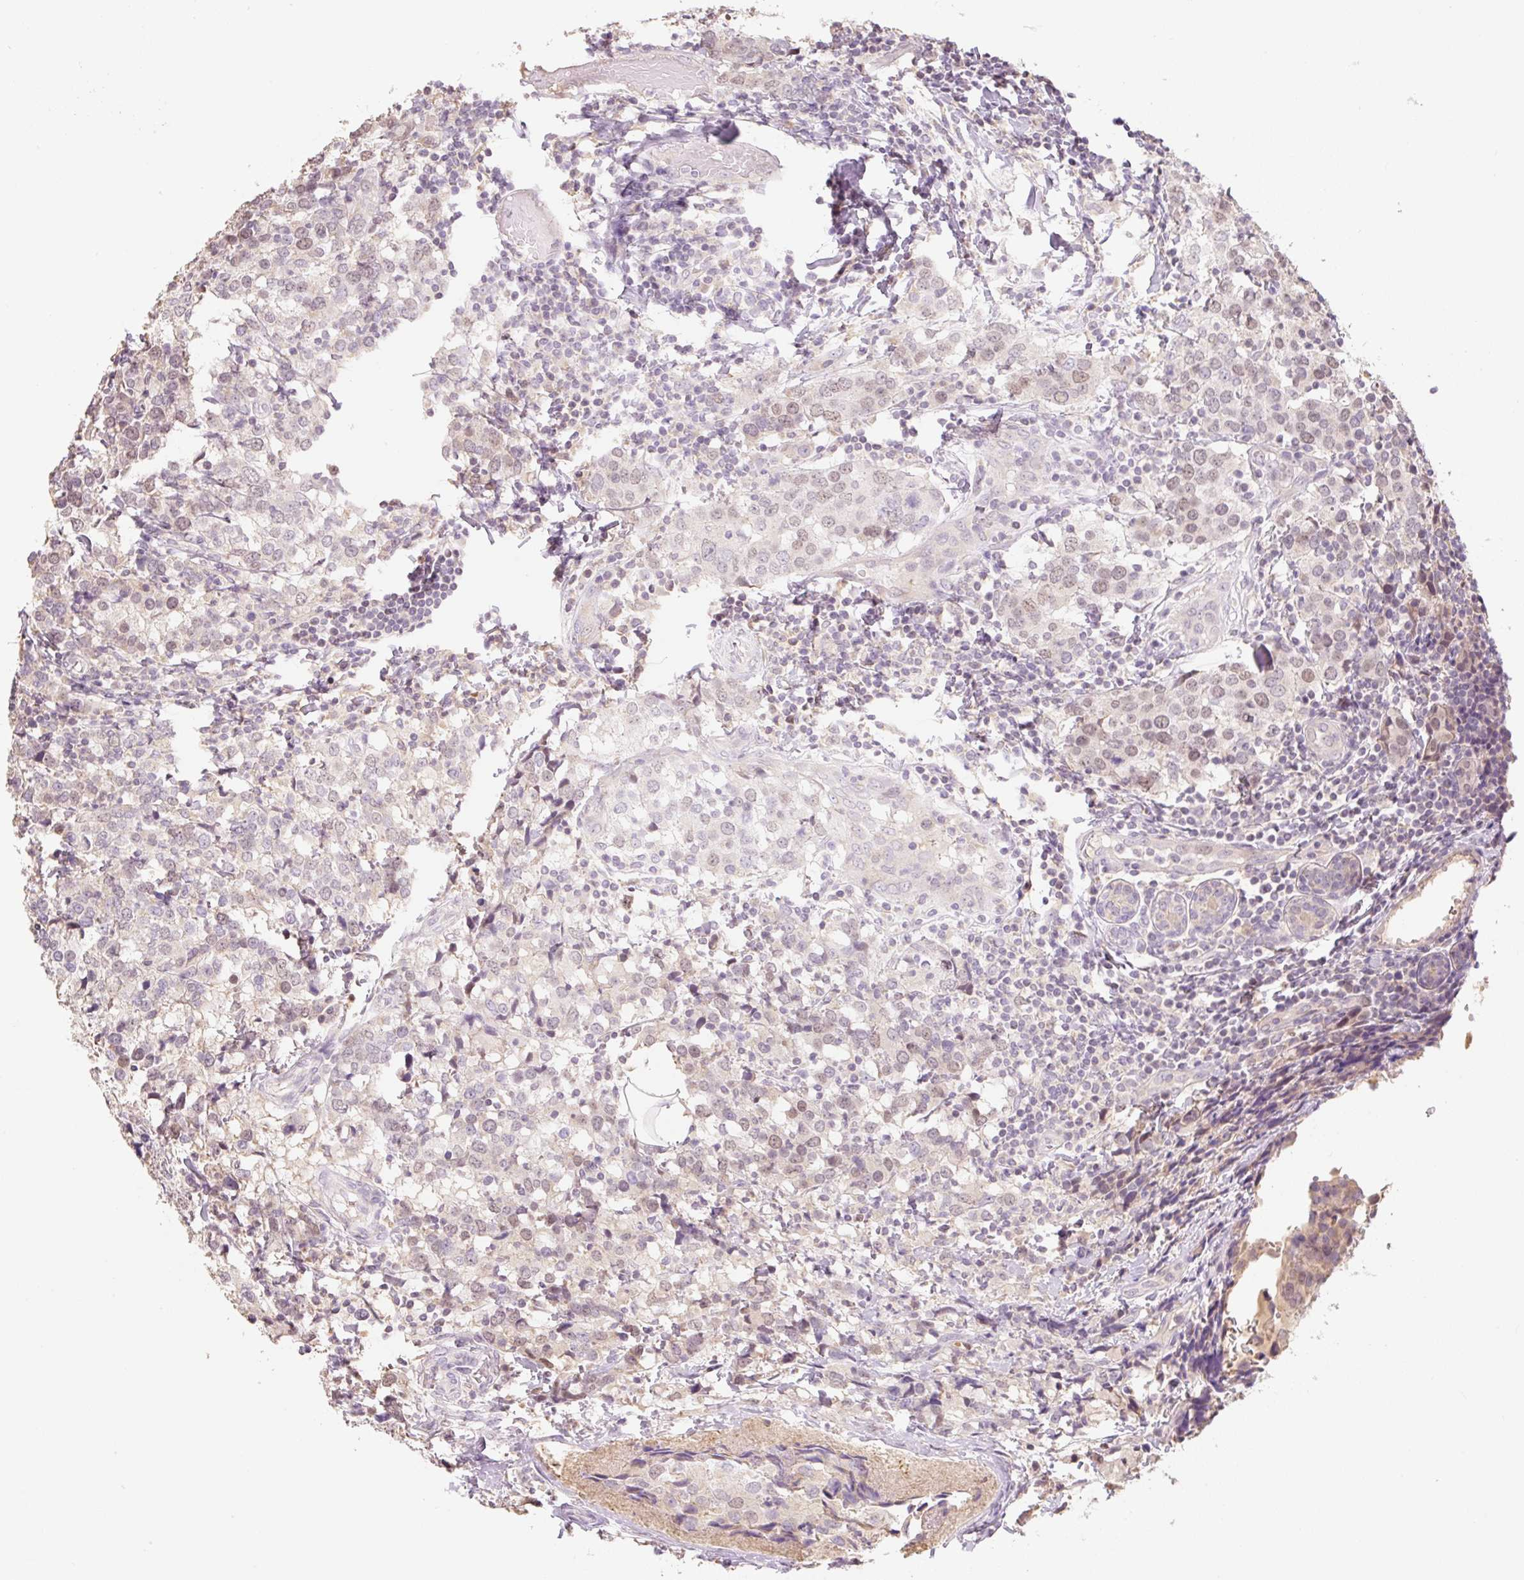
{"staining": {"intensity": "weak", "quantity": "25%-75%", "location": "nuclear"}, "tissue": "breast cancer", "cell_type": "Tumor cells", "image_type": "cancer", "snomed": [{"axis": "morphology", "description": "Lobular carcinoma"}, {"axis": "topography", "description": "Breast"}], "caption": "The photomicrograph demonstrates staining of breast cancer (lobular carcinoma), revealing weak nuclear protein expression (brown color) within tumor cells.", "gene": "MIA2", "patient": {"sex": "female", "age": 59}}